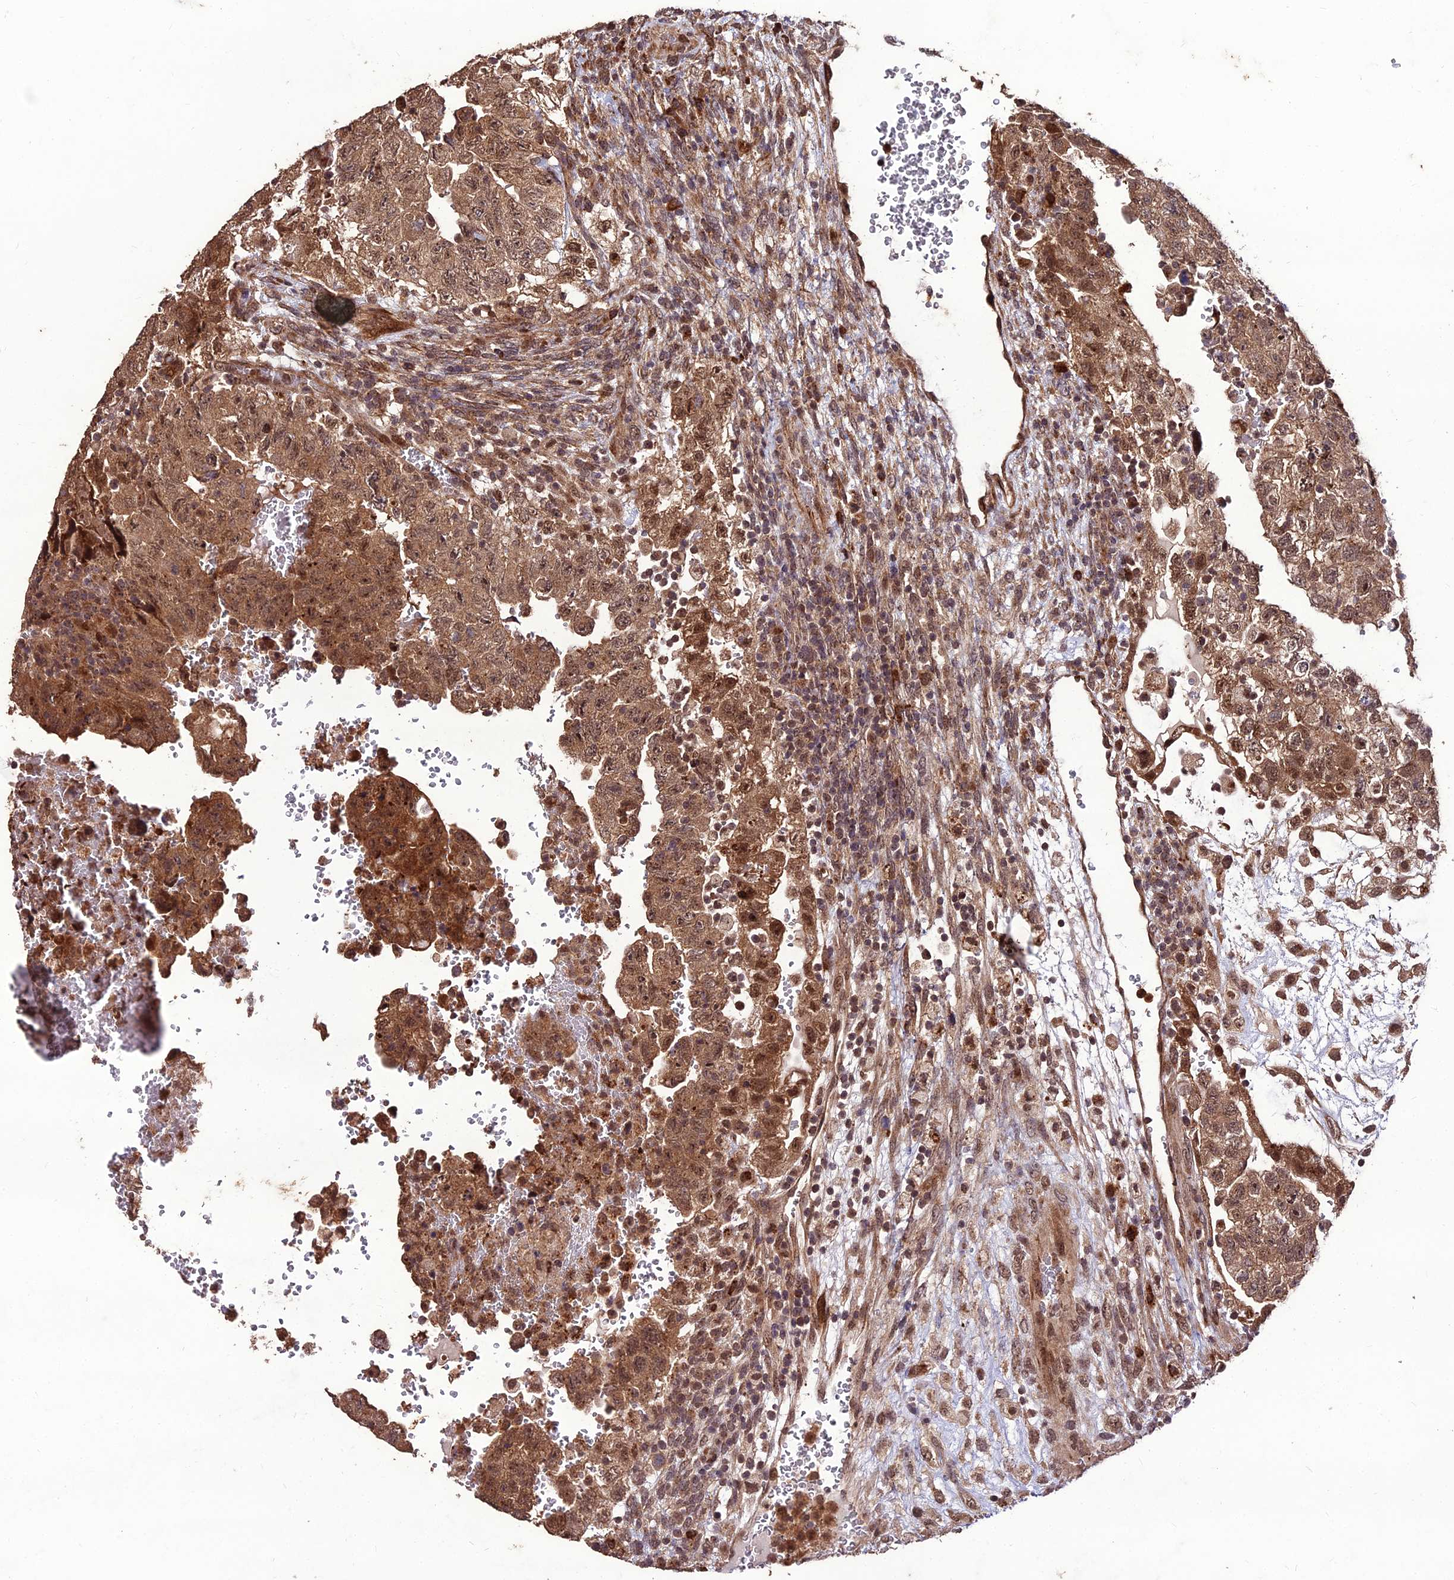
{"staining": {"intensity": "moderate", "quantity": ">75%", "location": "cytoplasmic/membranous,nuclear"}, "tissue": "testis cancer", "cell_type": "Tumor cells", "image_type": "cancer", "snomed": [{"axis": "morphology", "description": "Carcinoma, Embryonal, NOS"}, {"axis": "topography", "description": "Testis"}], "caption": "Testis embryonal carcinoma stained with a protein marker reveals moderate staining in tumor cells.", "gene": "ZNF766", "patient": {"sex": "male", "age": 36}}